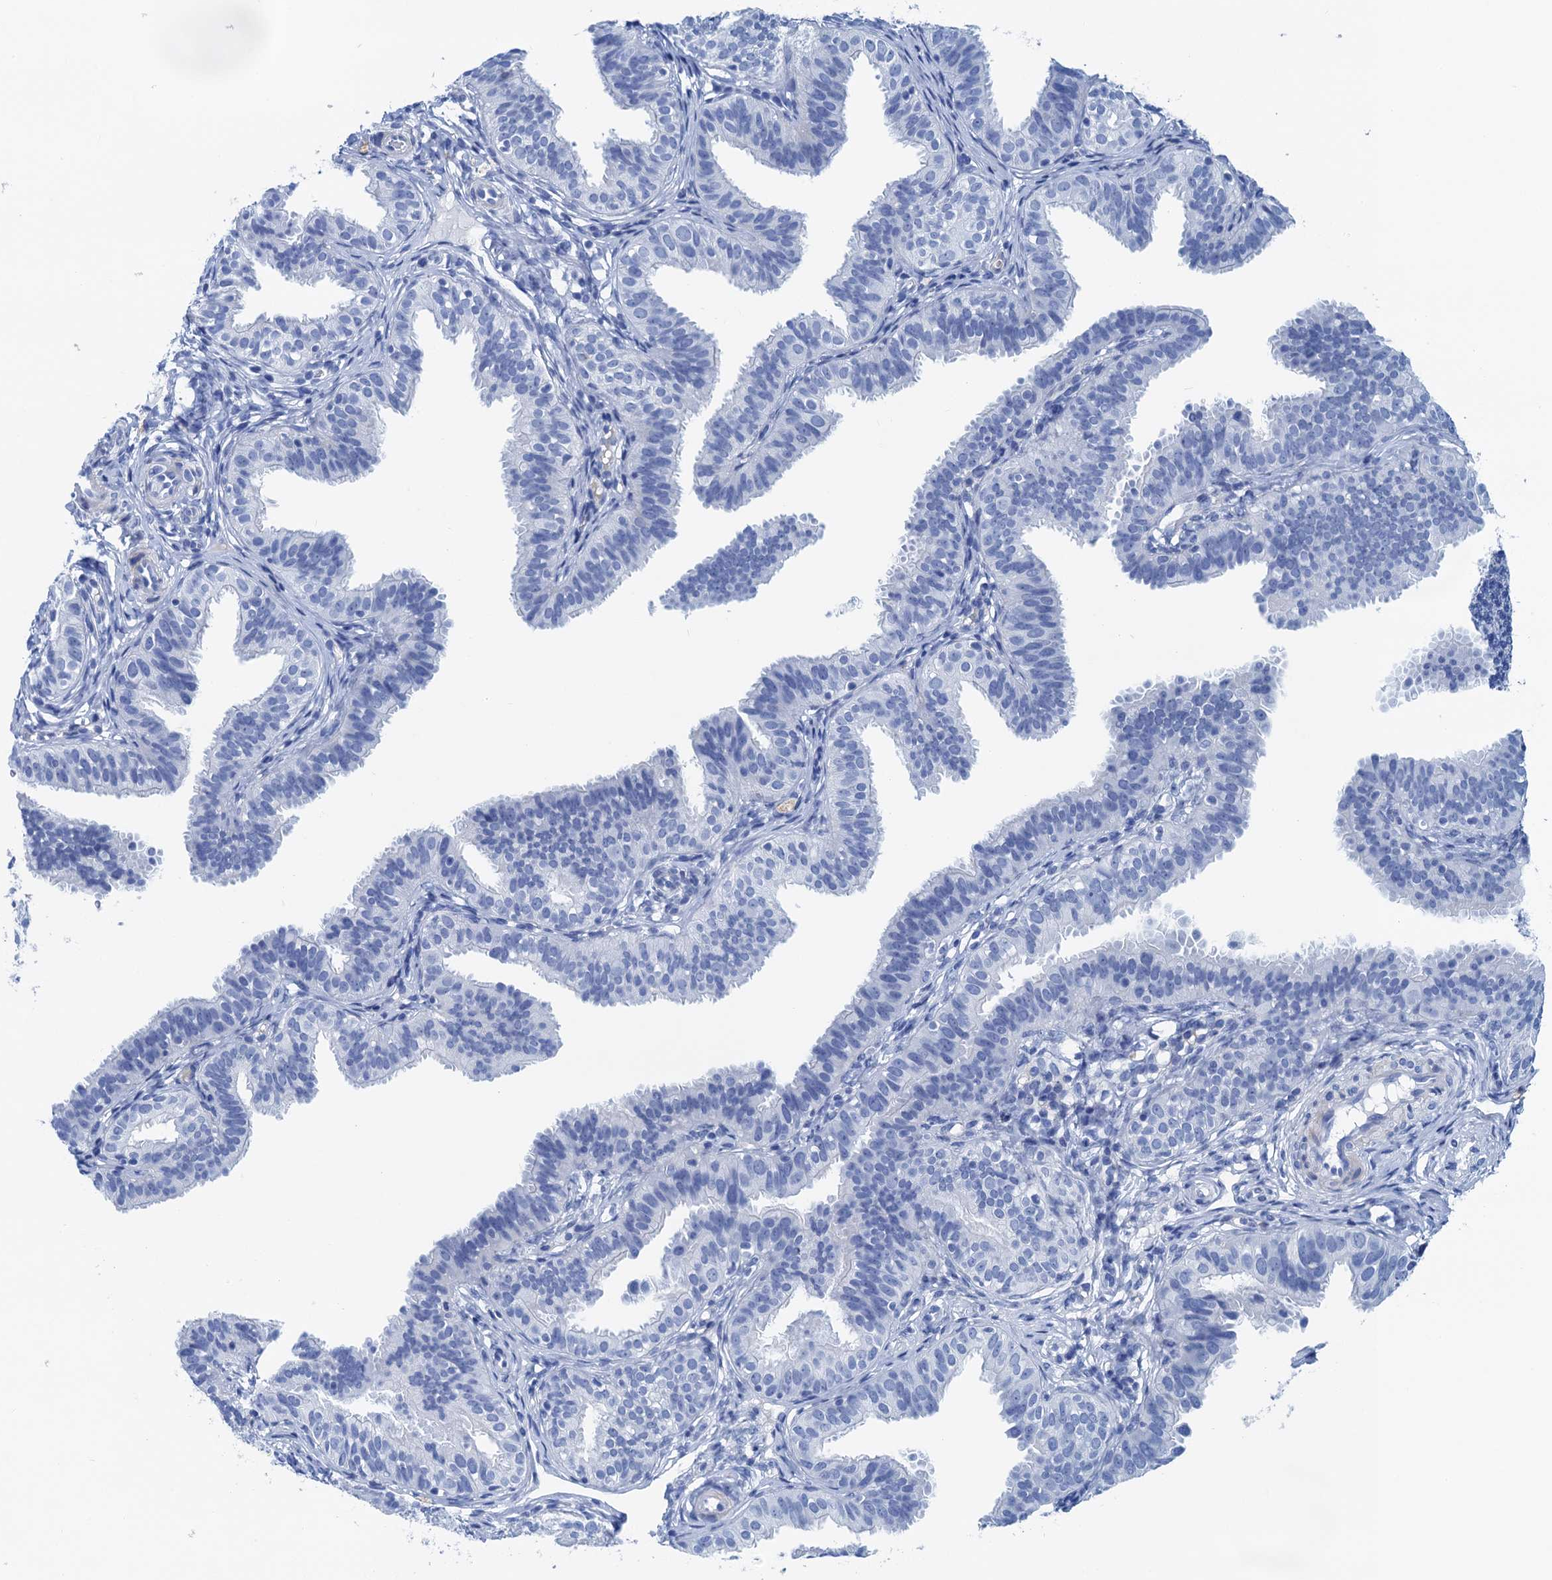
{"staining": {"intensity": "negative", "quantity": "none", "location": "none"}, "tissue": "fallopian tube", "cell_type": "Glandular cells", "image_type": "normal", "snomed": [{"axis": "morphology", "description": "Normal tissue, NOS"}, {"axis": "topography", "description": "Fallopian tube"}], "caption": "Histopathology image shows no significant protein expression in glandular cells of unremarkable fallopian tube.", "gene": "NLRP10", "patient": {"sex": "female", "age": 35}}